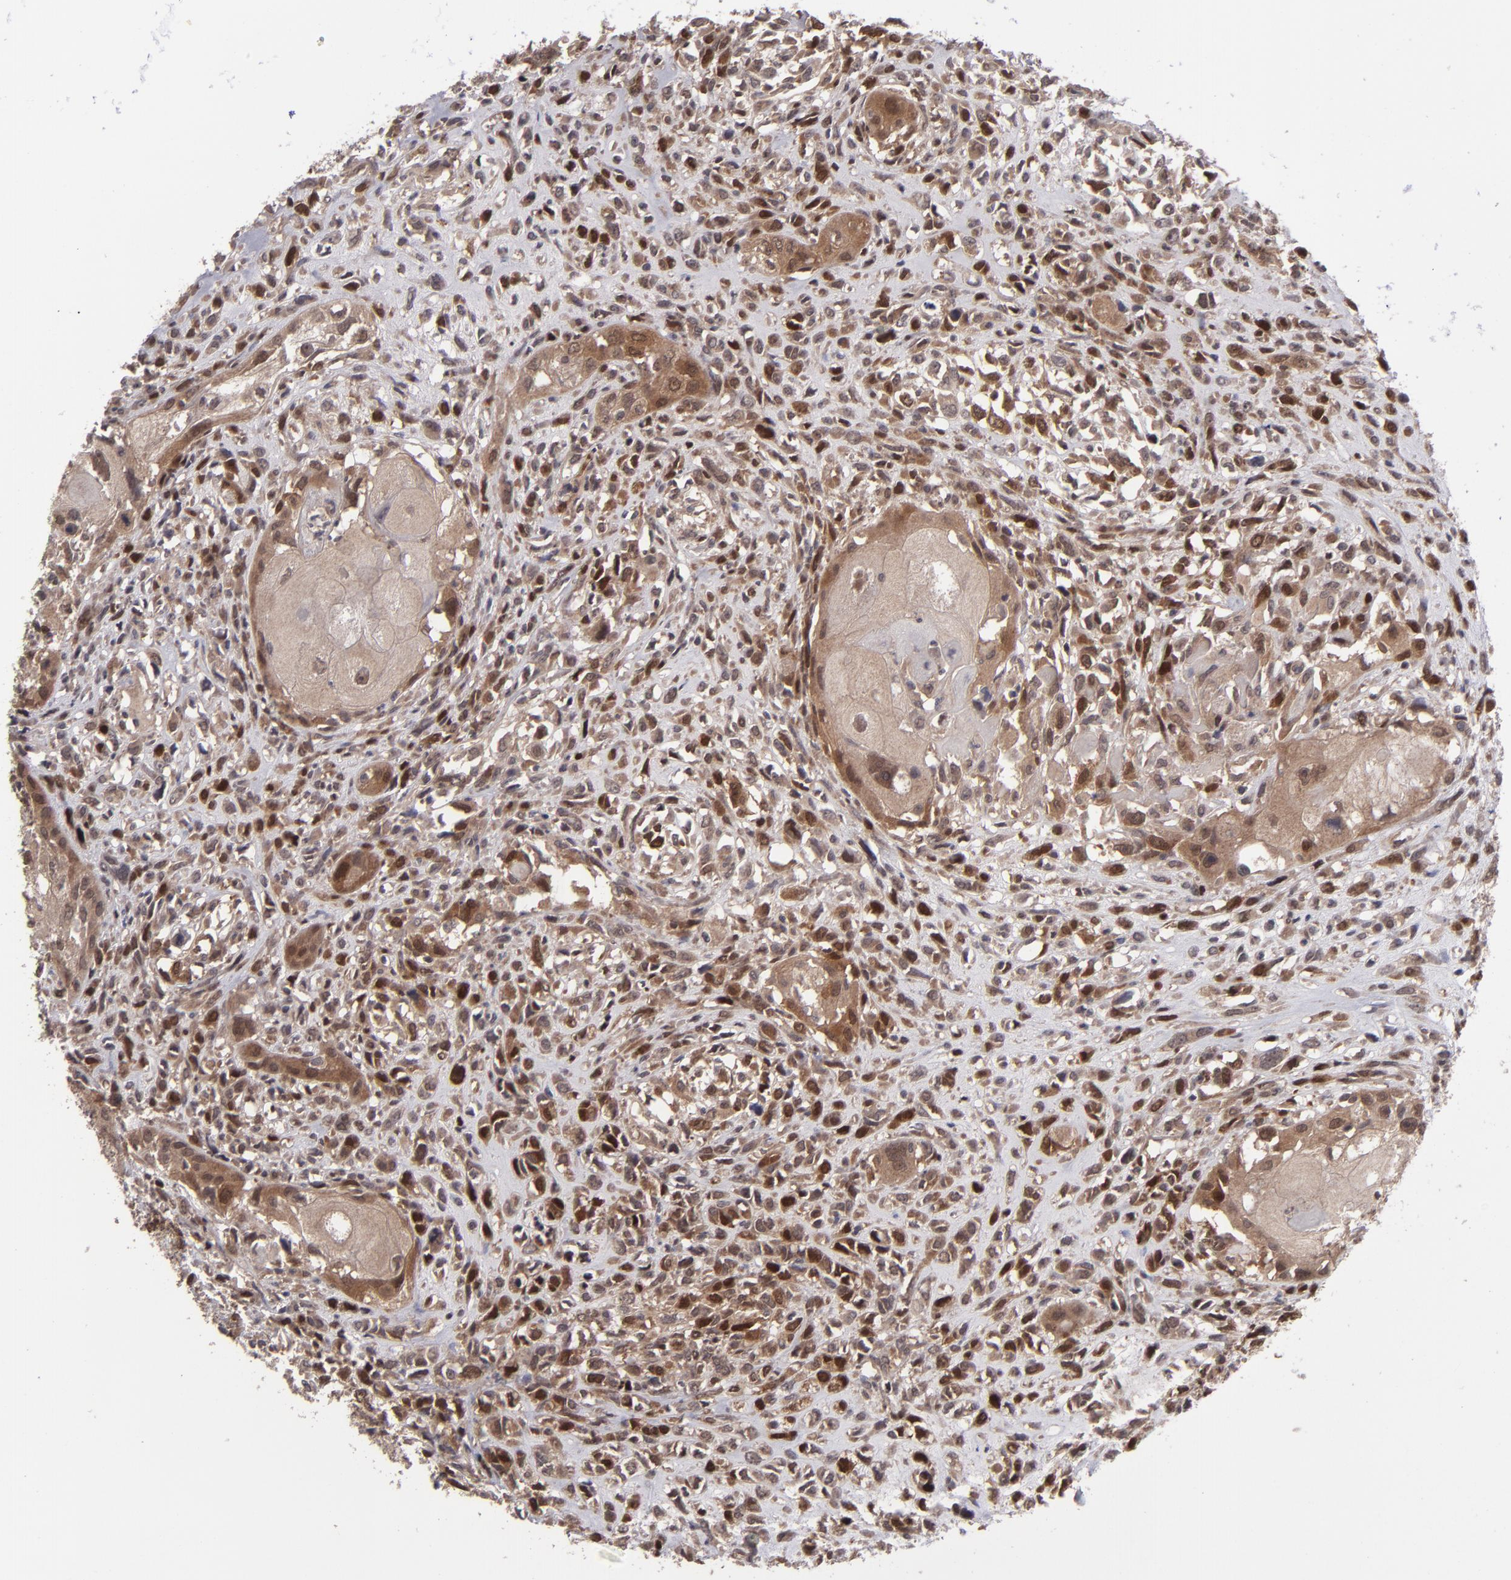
{"staining": {"intensity": "moderate", "quantity": ">75%", "location": "cytoplasmic/membranous,nuclear"}, "tissue": "head and neck cancer", "cell_type": "Tumor cells", "image_type": "cancer", "snomed": [{"axis": "morphology", "description": "Neoplasm, malignant, NOS"}, {"axis": "topography", "description": "Salivary gland"}, {"axis": "topography", "description": "Head-Neck"}], "caption": "There is medium levels of moderate cytoplasmic/membranous and nuclear staining in tumor cells of head and neck cancer, as demonstrated by immunohistochemical staining (brown color).", "gene": "TYMS", "patient": {"sex": "male", "age": 43}}